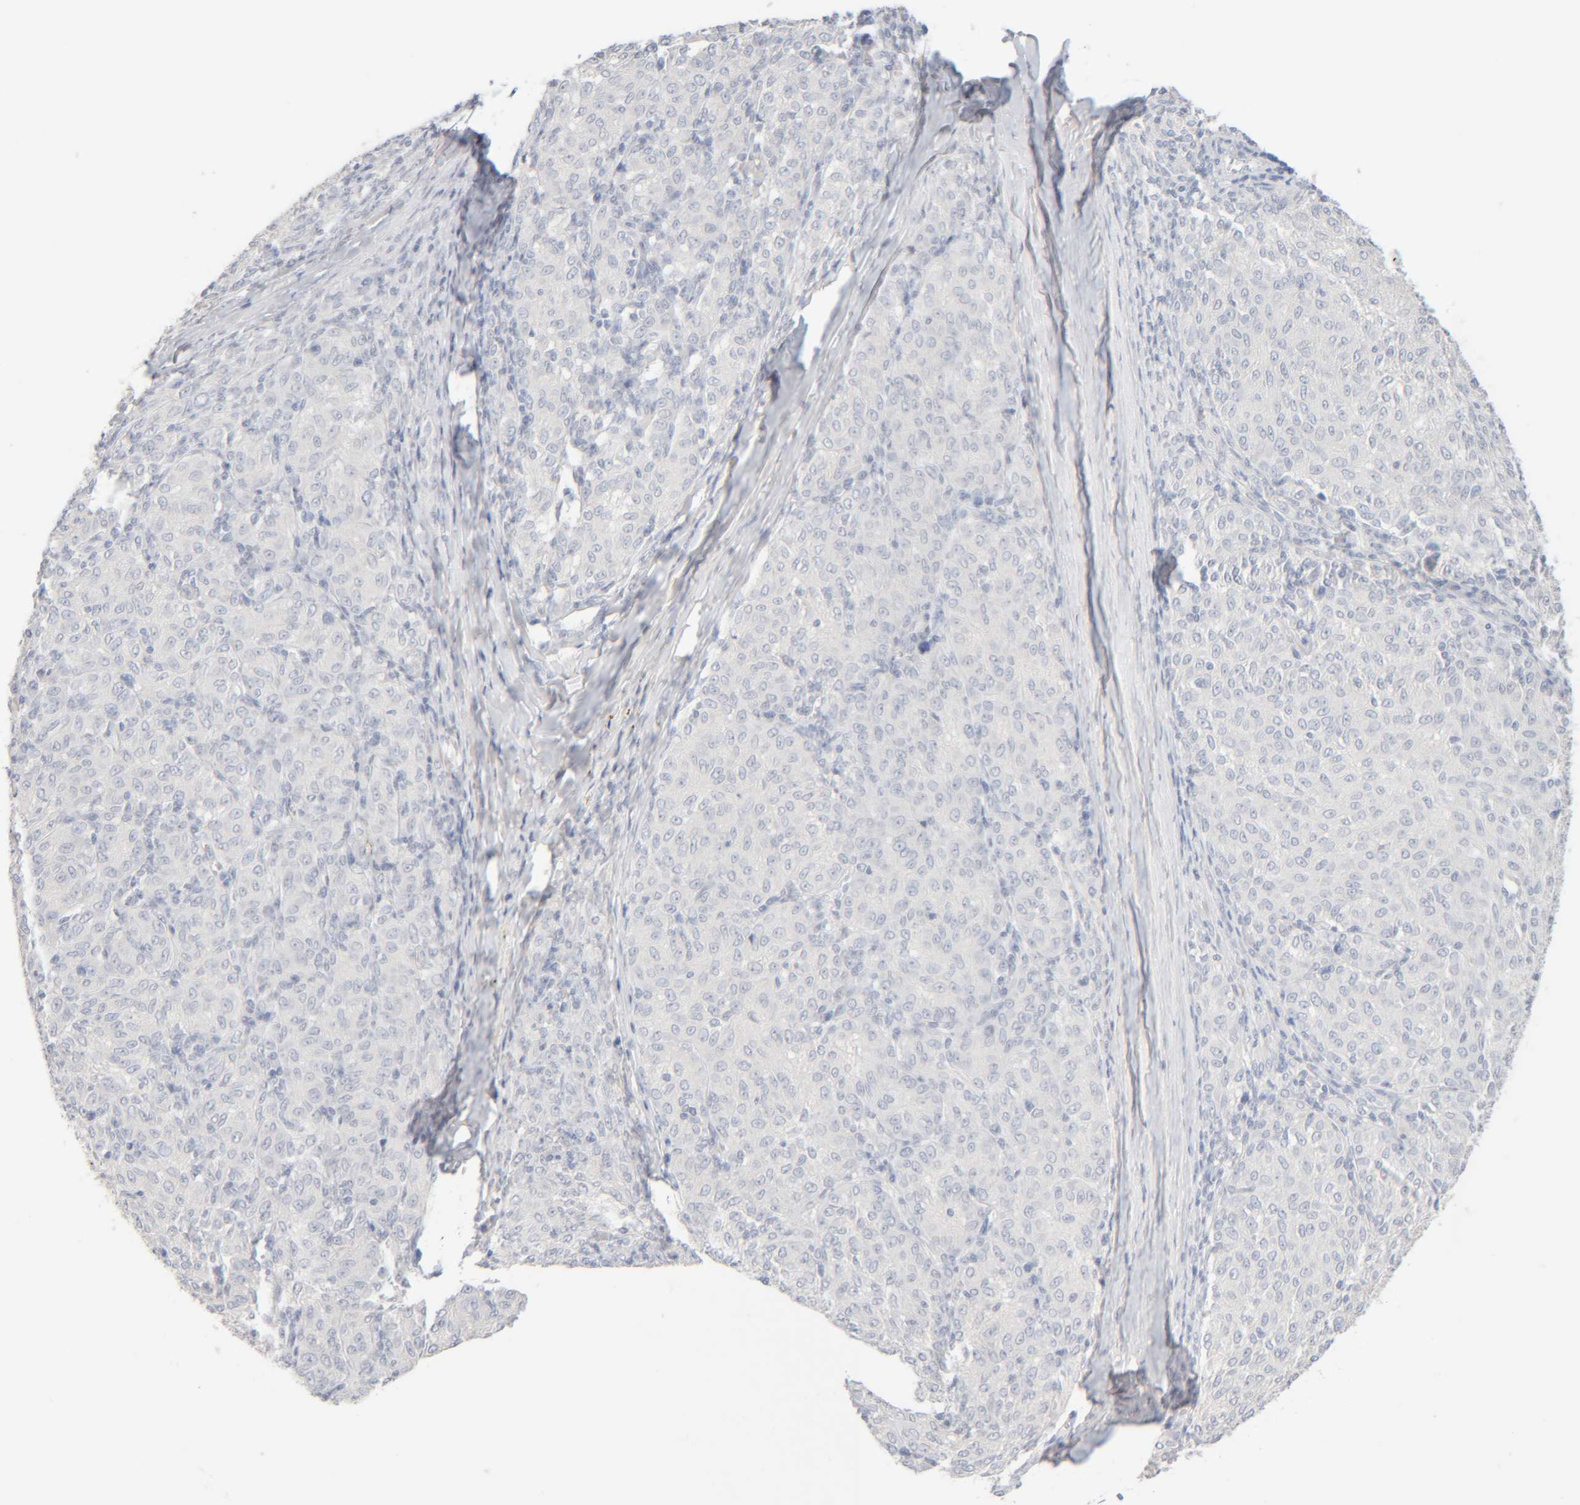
{"staining": {"intensity": "negative", "quantity": "none", "location": "none"}, "tissue": "melanoma", "cell_type": "Tumor cells", "image_type": "cancer", "snomed": [{"axis": "morphology", "description": "Malignant melanoma, NOS"}, {"axis": "topography", "description": "Skin"}], "caption": "Immunohistochemistry (IHC) of melanoma exhibits no positivity in tumor cells.", "gene": "RIDA", "patient": {"sex": "female", "age": 72}}